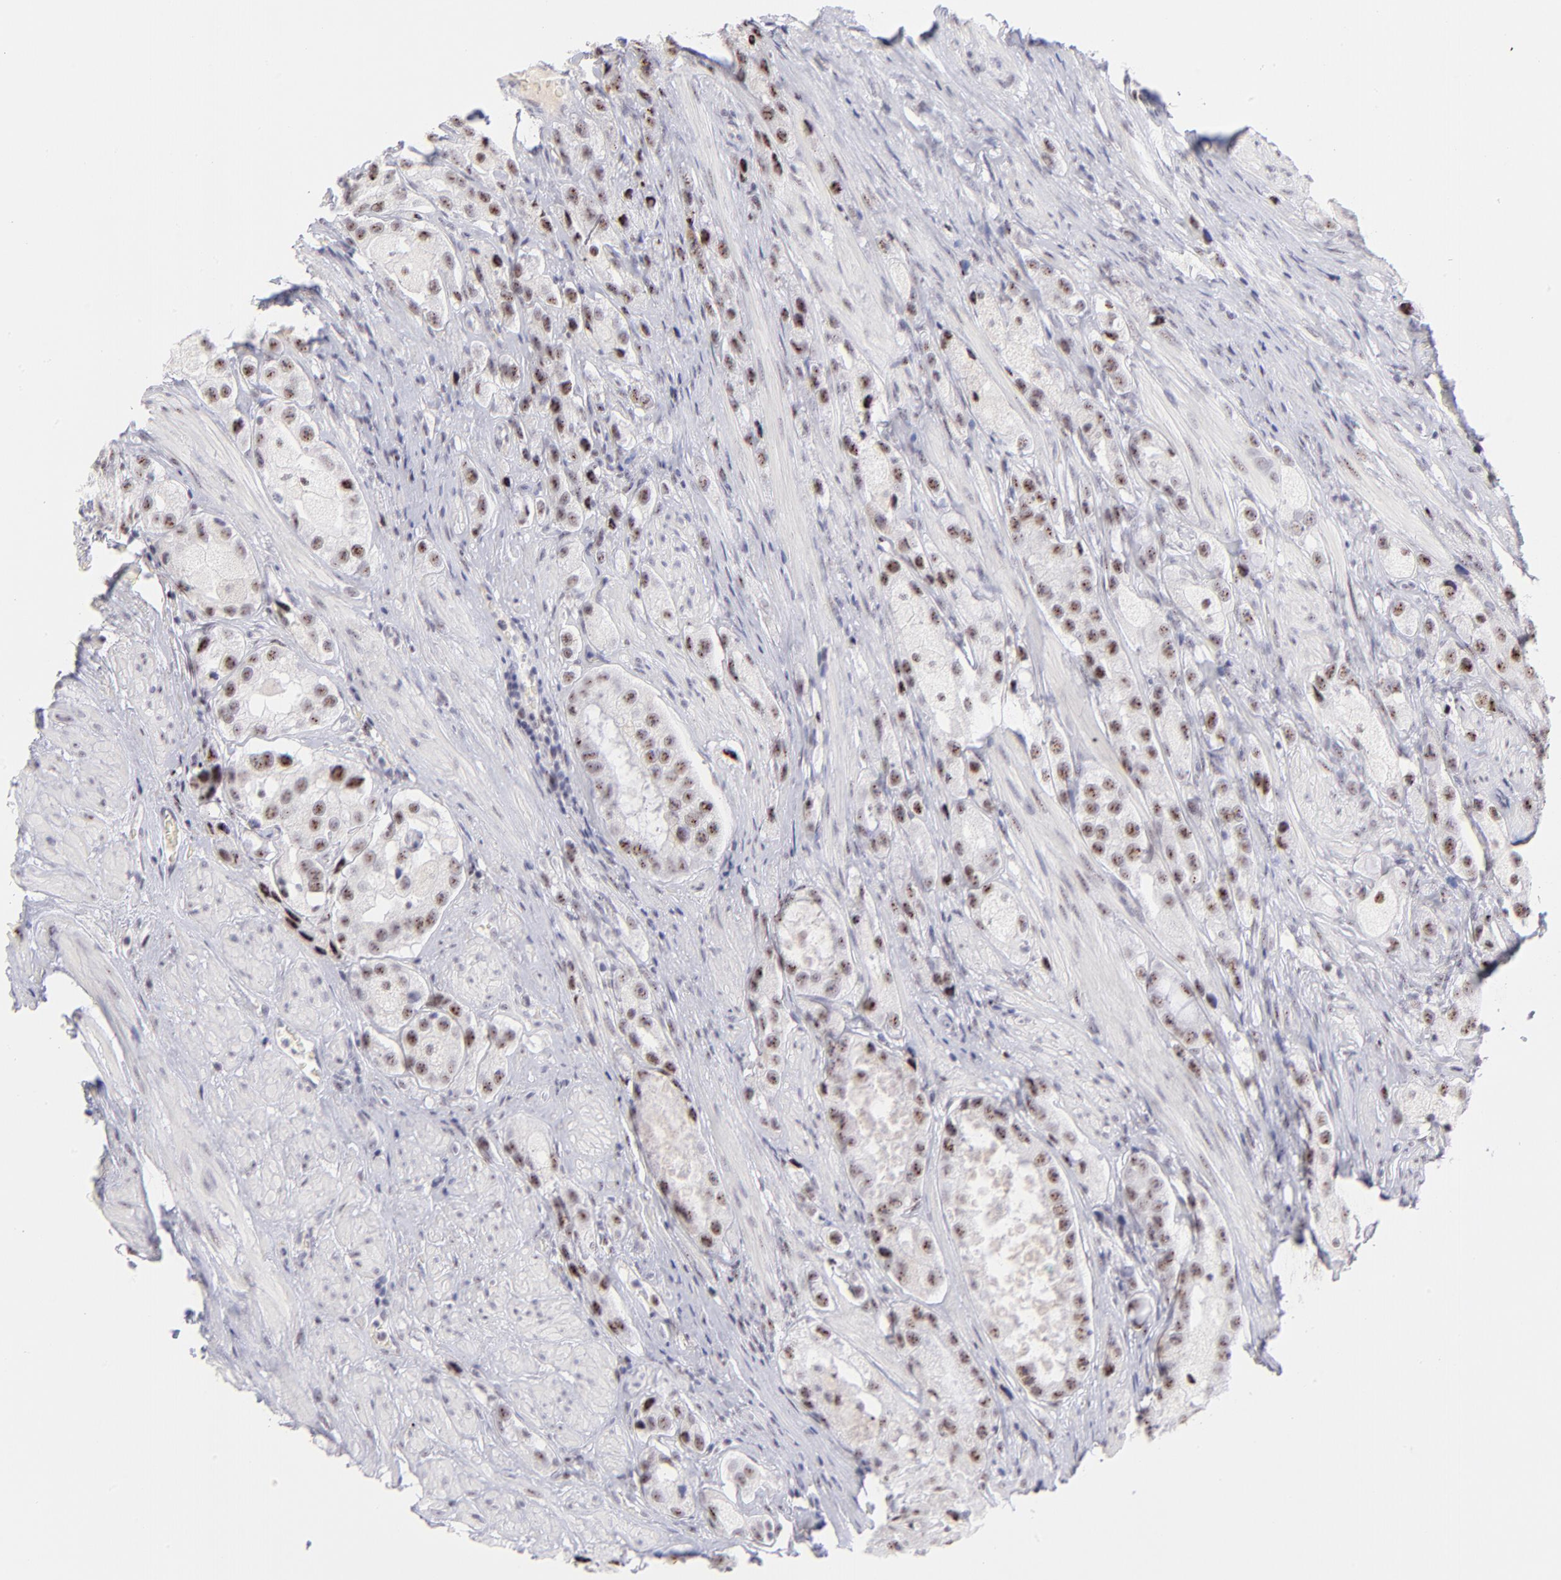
{"staining": {"intensity": "moderate", "quantity": ">75%", "location": "nuclear"}, "tissue": "prostate cancer", "cell_type": "Tumor cells", "image_type": "cancer", "snomed": [{"axis": "morphology", "description": "Adenocarcinoma, High grade"}, {"axis": "topography", "description": "Prostate"}], "caption": "This is a photomicrograph of IHC staining of prostate high-grade adenocarcinoma, which shows moderate expression in the nuclear of tumor cells.", "gene": "CDC25C", "patient": {"sex": "male", "age": 63}}